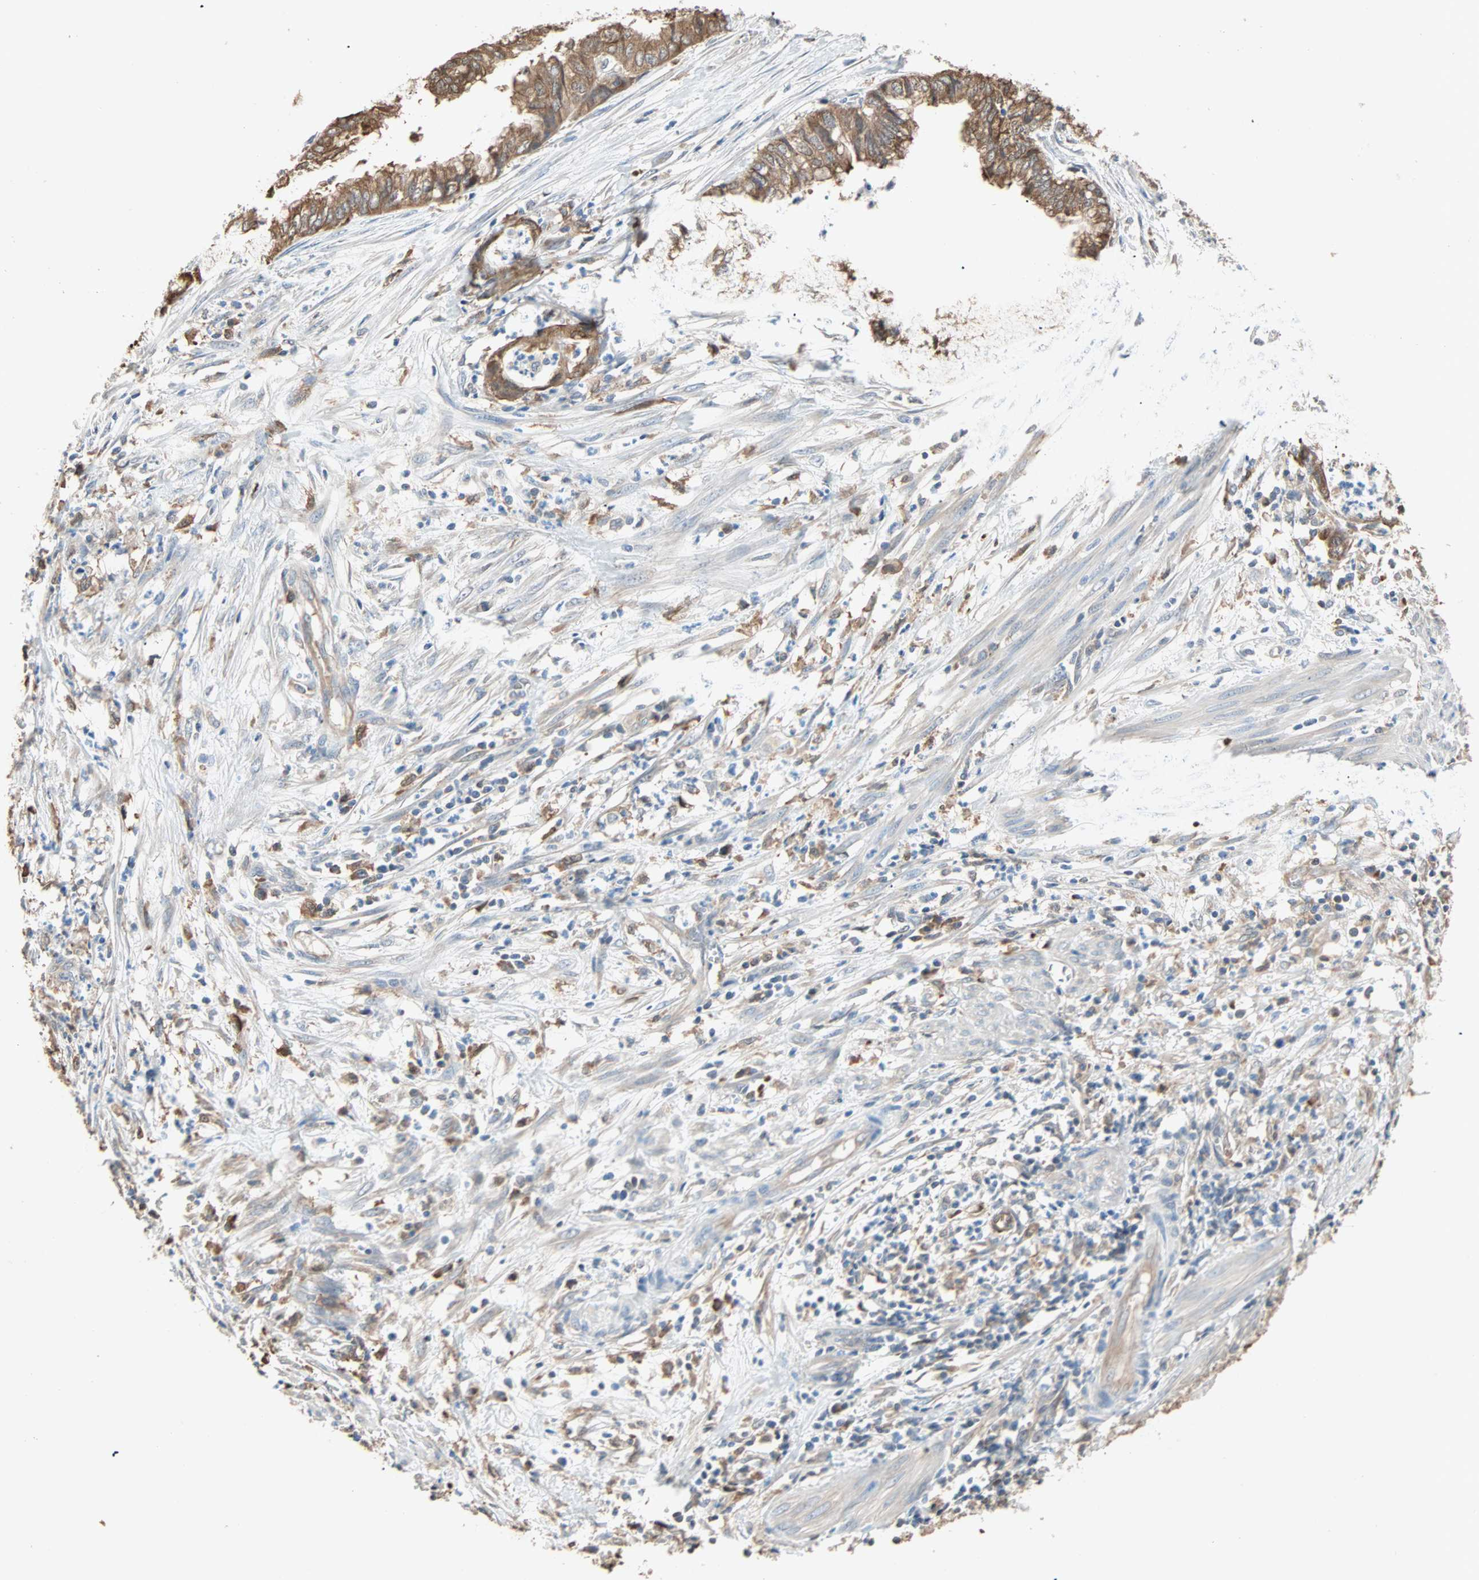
{"staining": {"intensity": "strong", "quantity": ">75%", "location": "cytoplasmic/membranous"}, "tissue": "endometrial cancer", "cell_type": "Tumor cells", "image_type": "cancer", "snomed": [{"axis": "morphology", "description": "Necrosis, NOS"}, {"axis": "morphology", "description": "Adenocarcinoma, NOS"}, {"axis": "topography", "description": "Endometrium"}], "caption": "Immunohistochemistry image of human endometrial adenocarcinoma stained for a protein (brown), which displays high levels of strong cytoplasmic/membranous staining in approximately >75% of tumor cells.", "gene": "PRDX1", "patient": {"sex": "female", "age": 79}}